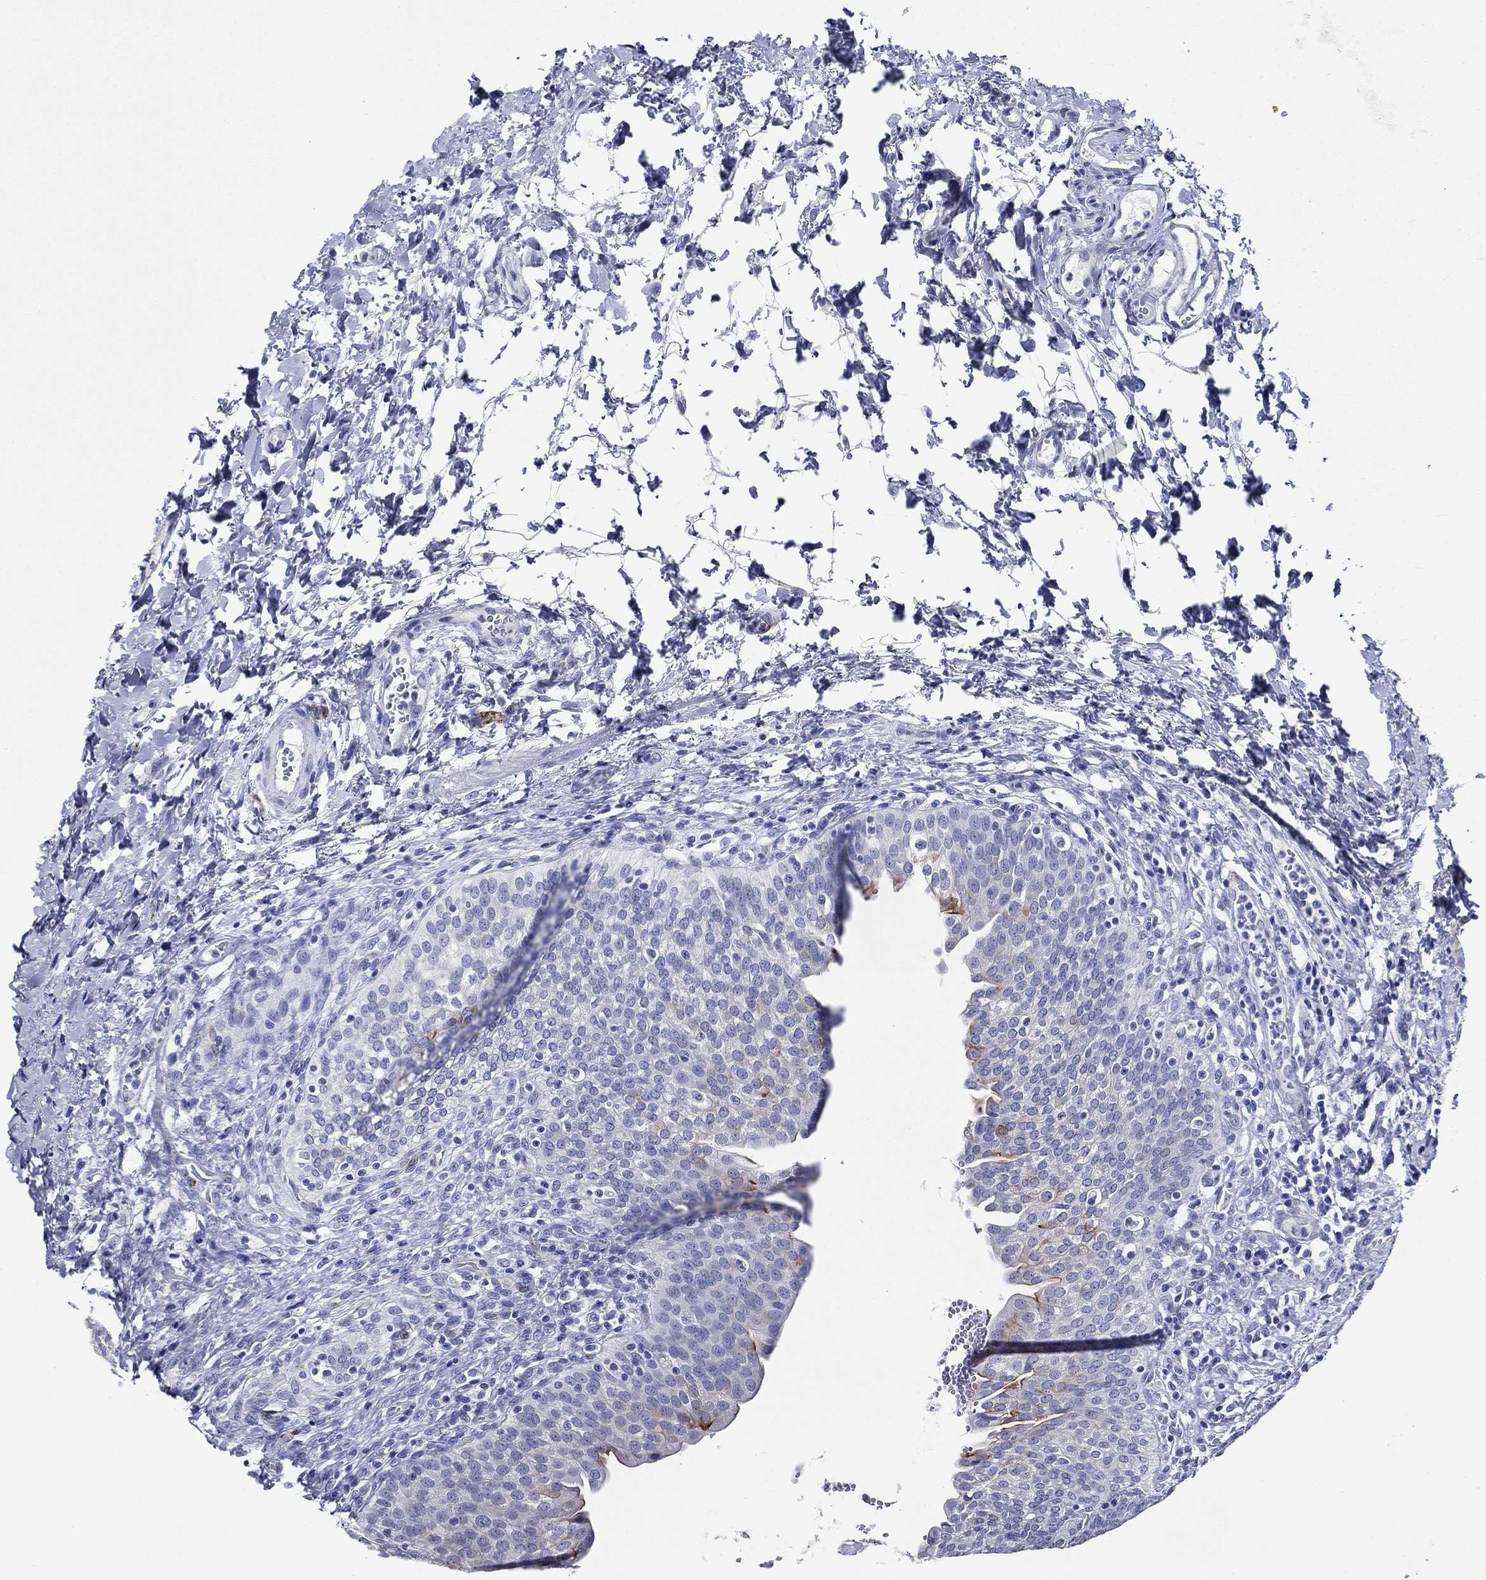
{"staining": {"intensity": "moderate", "quantity": "<25%", "location": "cytoplasmic/membranous"}, "tissue": "urinary bladder", "cell_type": "Urothelial cells", "image_type": "normal", "snomed": [{"axis": "morphology", "description": "Normal tissue, NOS"}, {"axis": "topography", "description": "Urinary bladder"}], "caption": "Moderate cytoplasmic/membranous protein positivity is present in about <25% of urothelial cells in urinary bladder. Nuclei are stained in blue.", "gene": "ACE2", "patient": {"sex": "male", "age": 74}}